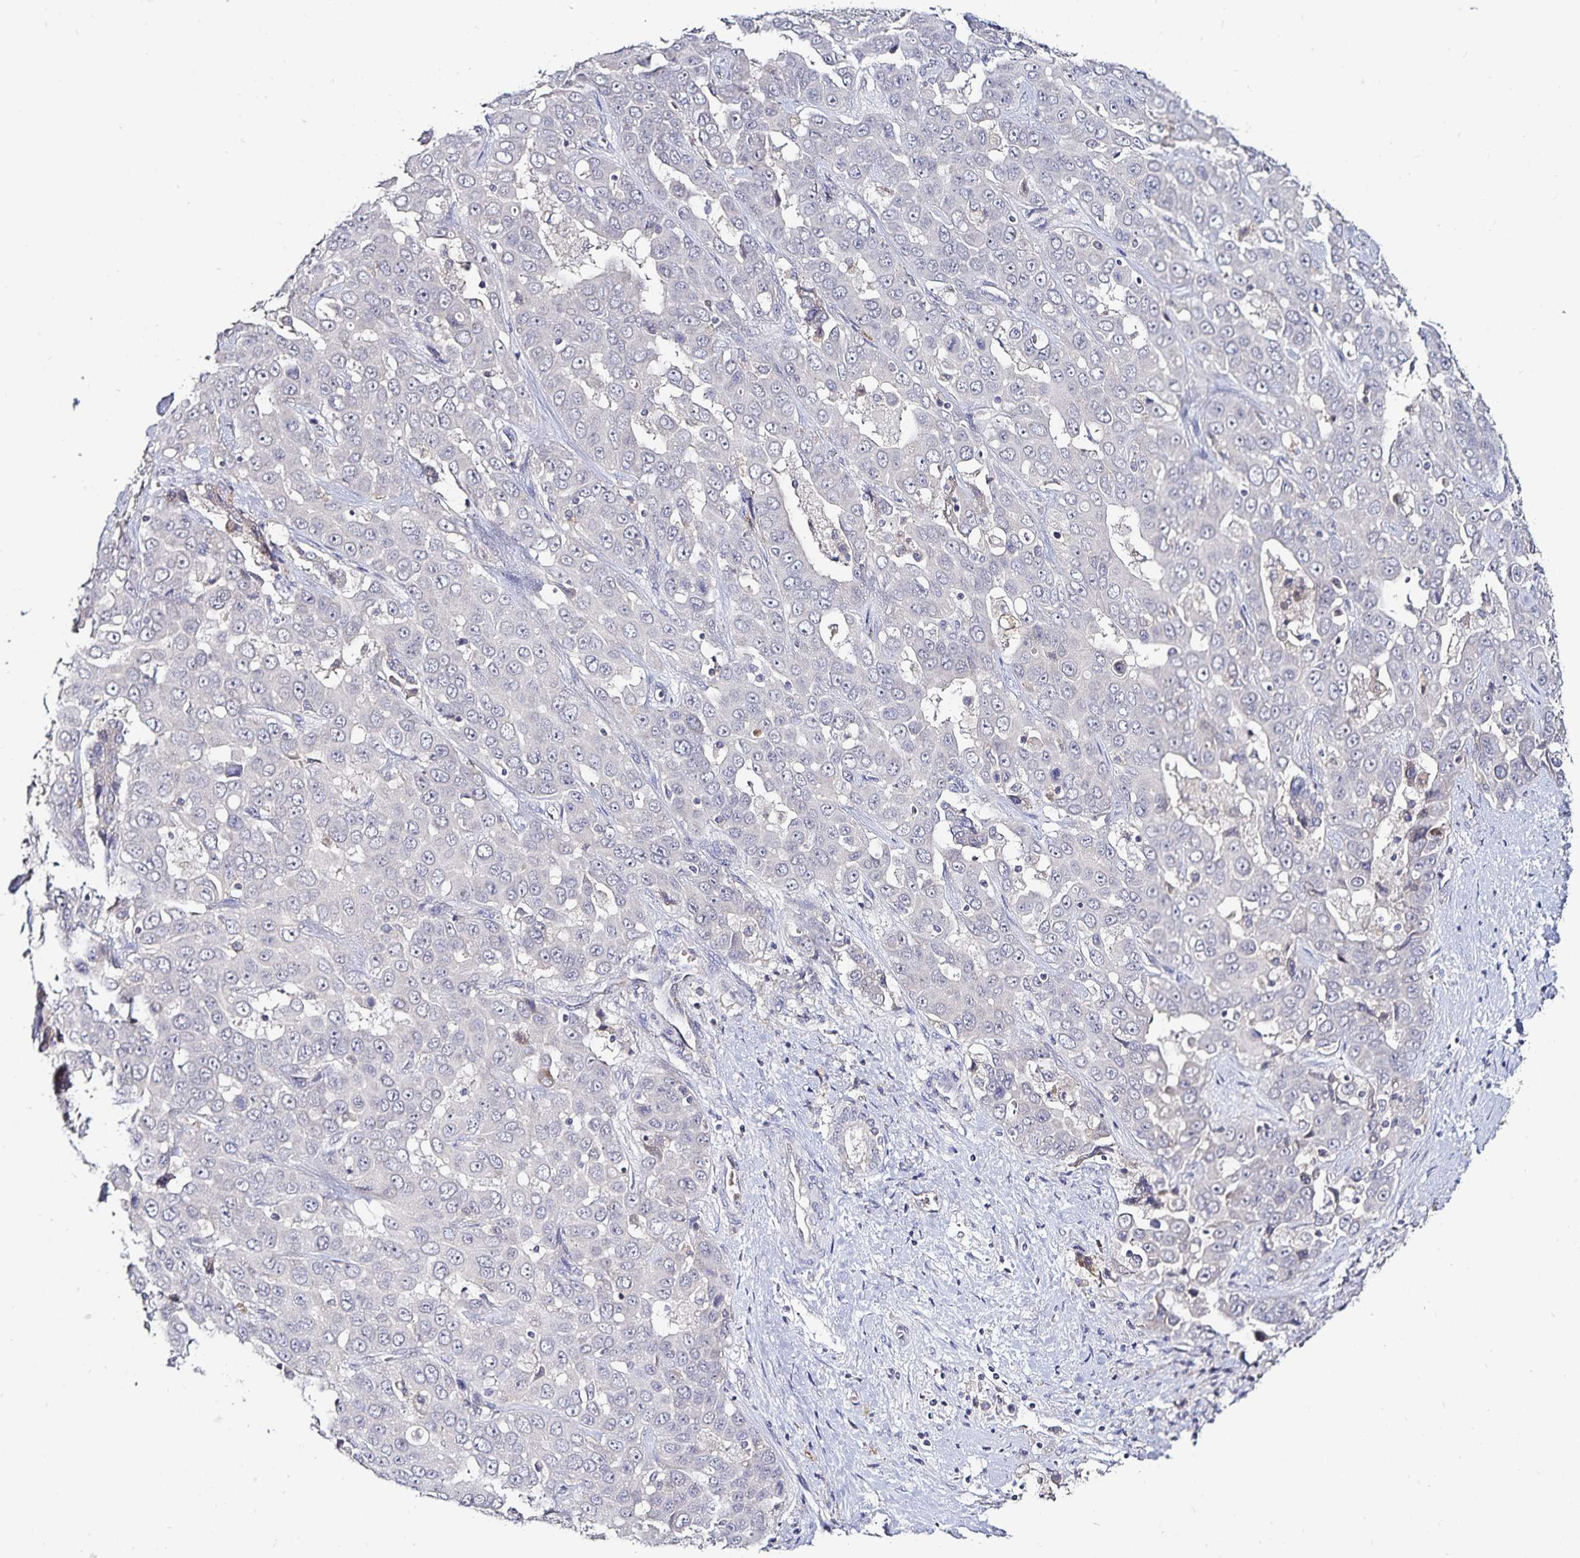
{"staining": {"intensity": "negative", "quantity": "none", "location": "none"}, "tissue": "liver cancer", "cell_type": "Tumor cells", "image_type": "cancer", "snomed": [{"axis": "morphology", "description": "Cholangiocarcinoma"}, {"axis": "topography", "description": "Liver"}], "caption": "IHC micrograph of liver cancer stained for a protein (brown), which displays no staining in tumor cells.", "gene": "ACSL5", "patient": {"sex": "female", "age": 52}}